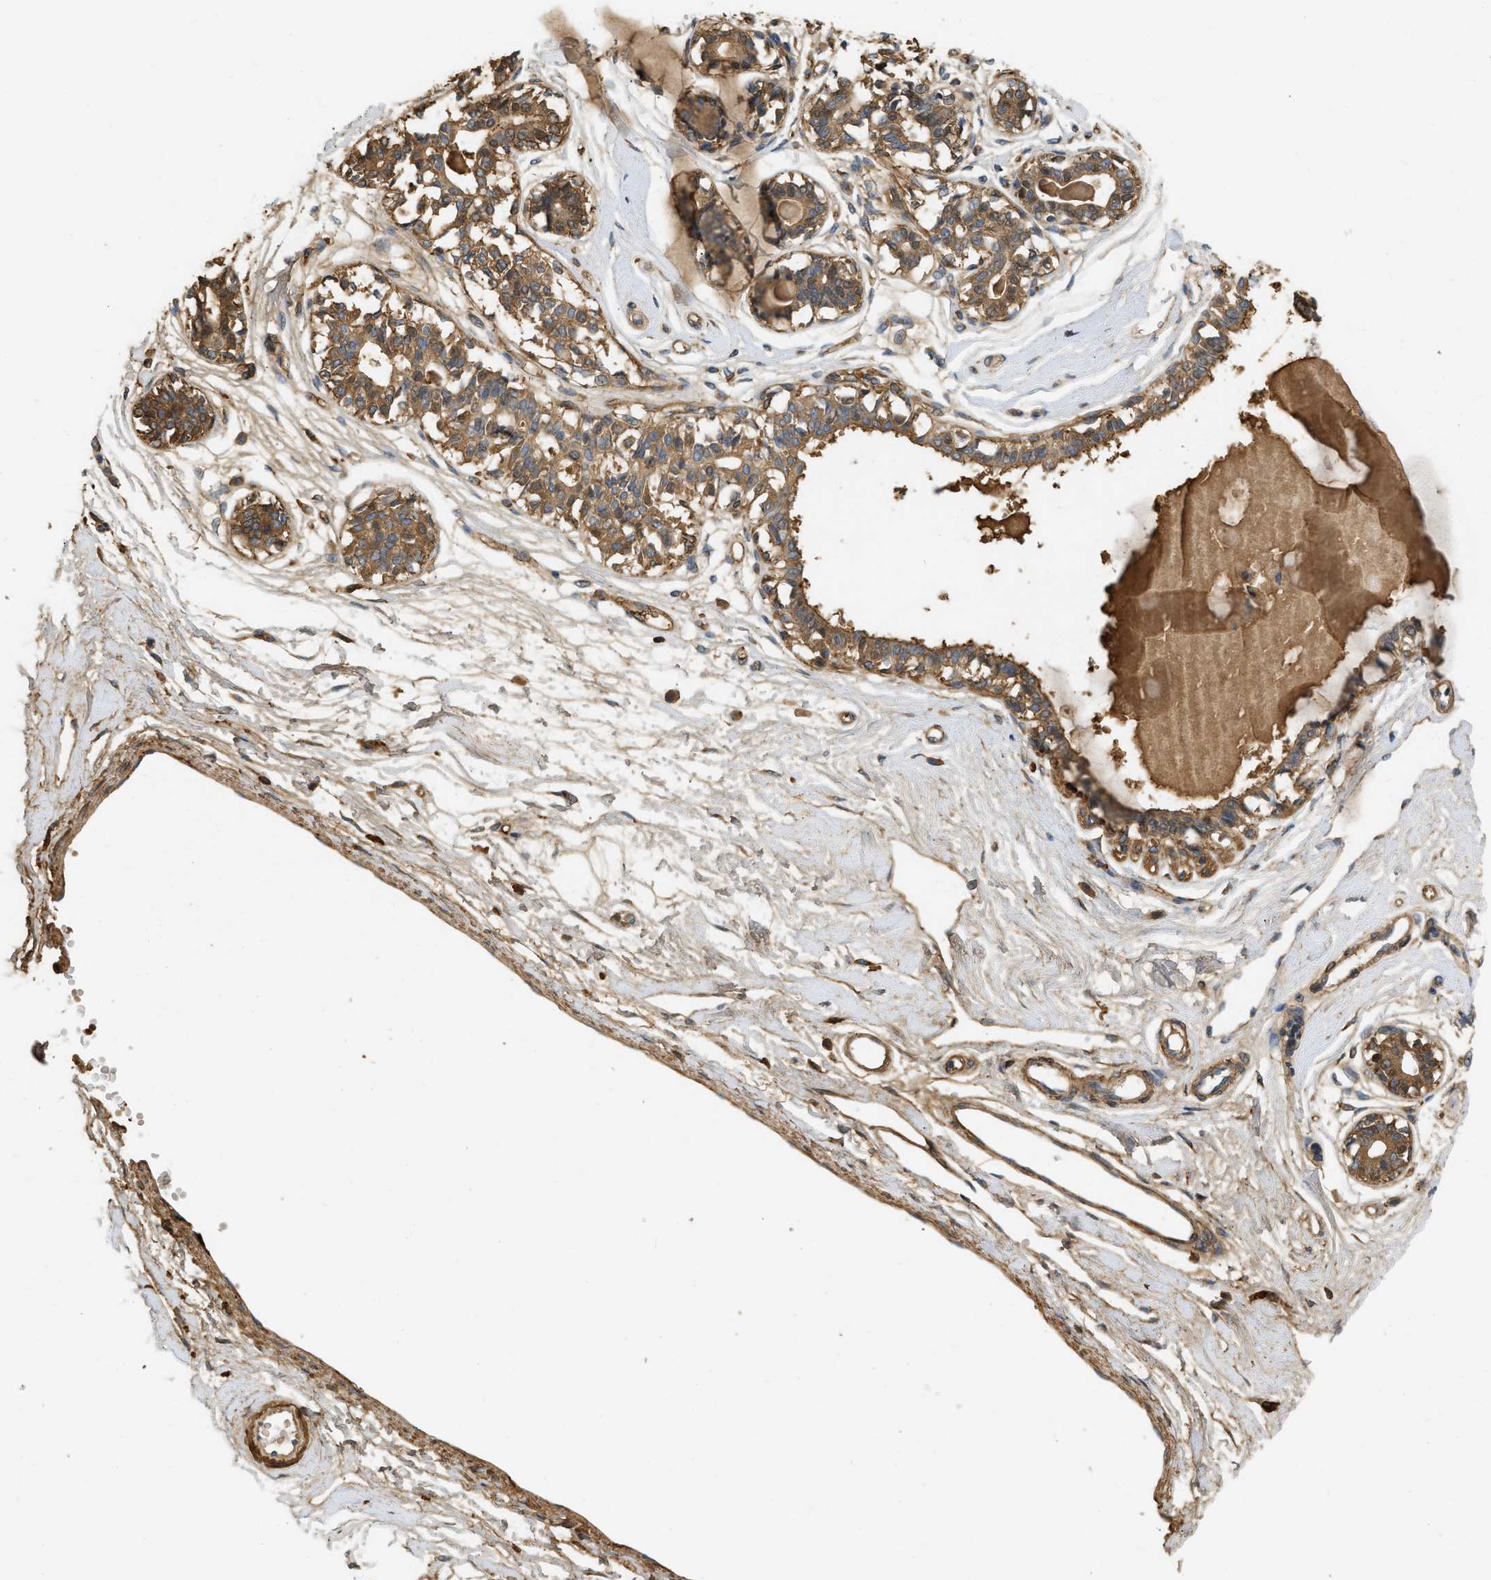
{"staining": {"intensity": "moderate", "quantity": ">75%", "location": "cytoplasmic/membranous"}, "tissue": "breast", "cell_type": "Adipocytes", "image_type": "normal", "snomed": [{"axis": "morphology", "description": "Normal tissue, NOS"}, {"axis": "topography", "description": "Breast"}], "caption": "Protein staining of unremarkable breast demonstrates moderate cytoplasmic/membranous positivity in approximately >75% of adipocytes. The staining was performed using DAB to visualize the protein expression in brown, while the nuclei were stained in blue with hematoxylin (Magnification: 20x).", "gene": "F8", "patient": {"sex": "female", "age": 45}}